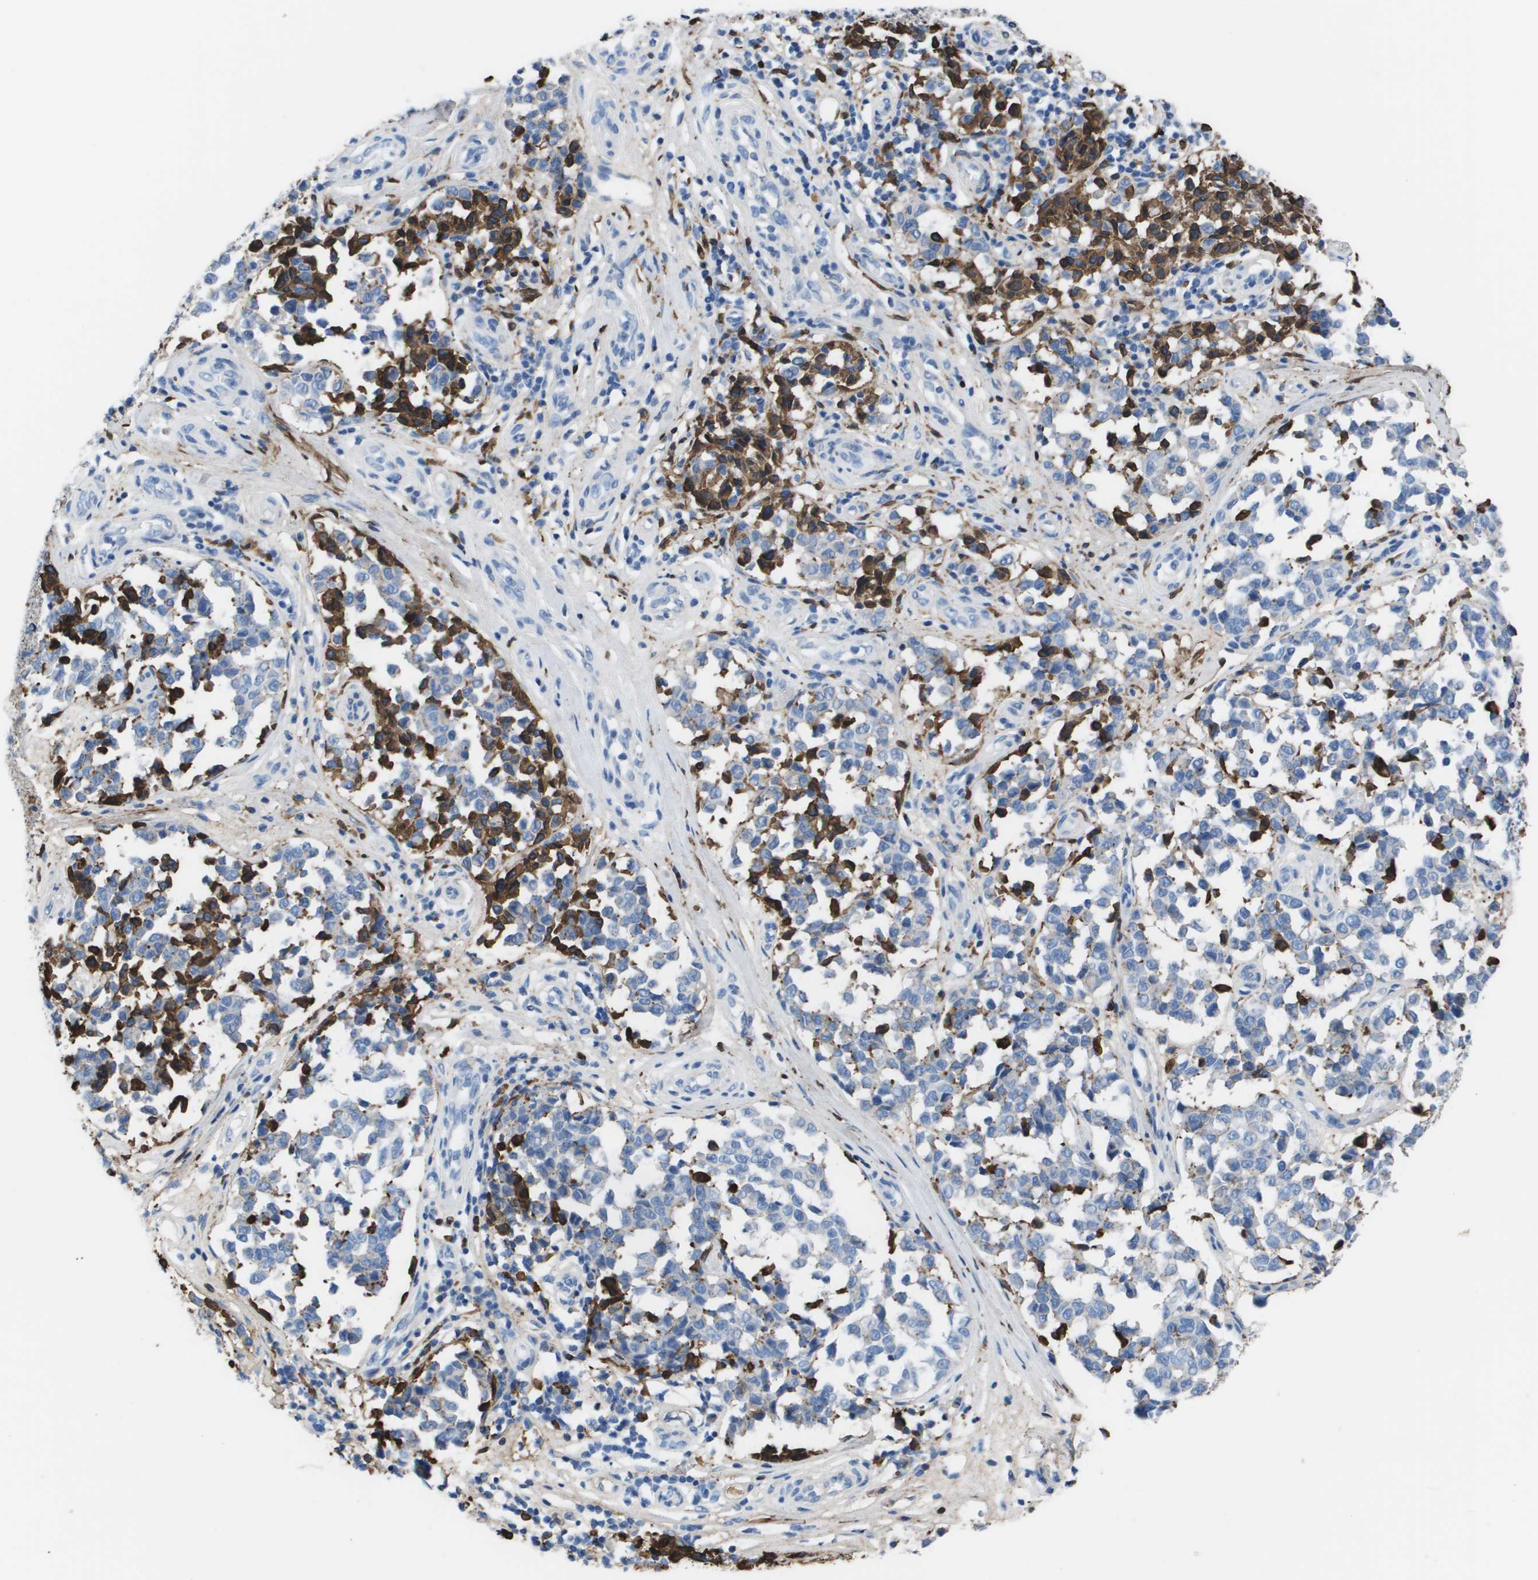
{"staining": {"intensity": "strong", "quantity": "<25%", "location": "cytoplasmic/membranous"}, "tissue": "melanoma", "cell_type": "Tumor cells", "image_type": "cancer", "snomed": [{"axis": "morphology", "description": "Malignant melanoma, NOS"}, {"axis": "topography", "description": "Skin"}], "caption": "Human malignant melanoma stained with a brown dye exhibits strong cytoplasmic/membranous positive positivity in about <25% of tumor cells.", "gene": "VTN", "patient": {"sex": "female", "age": 64}}